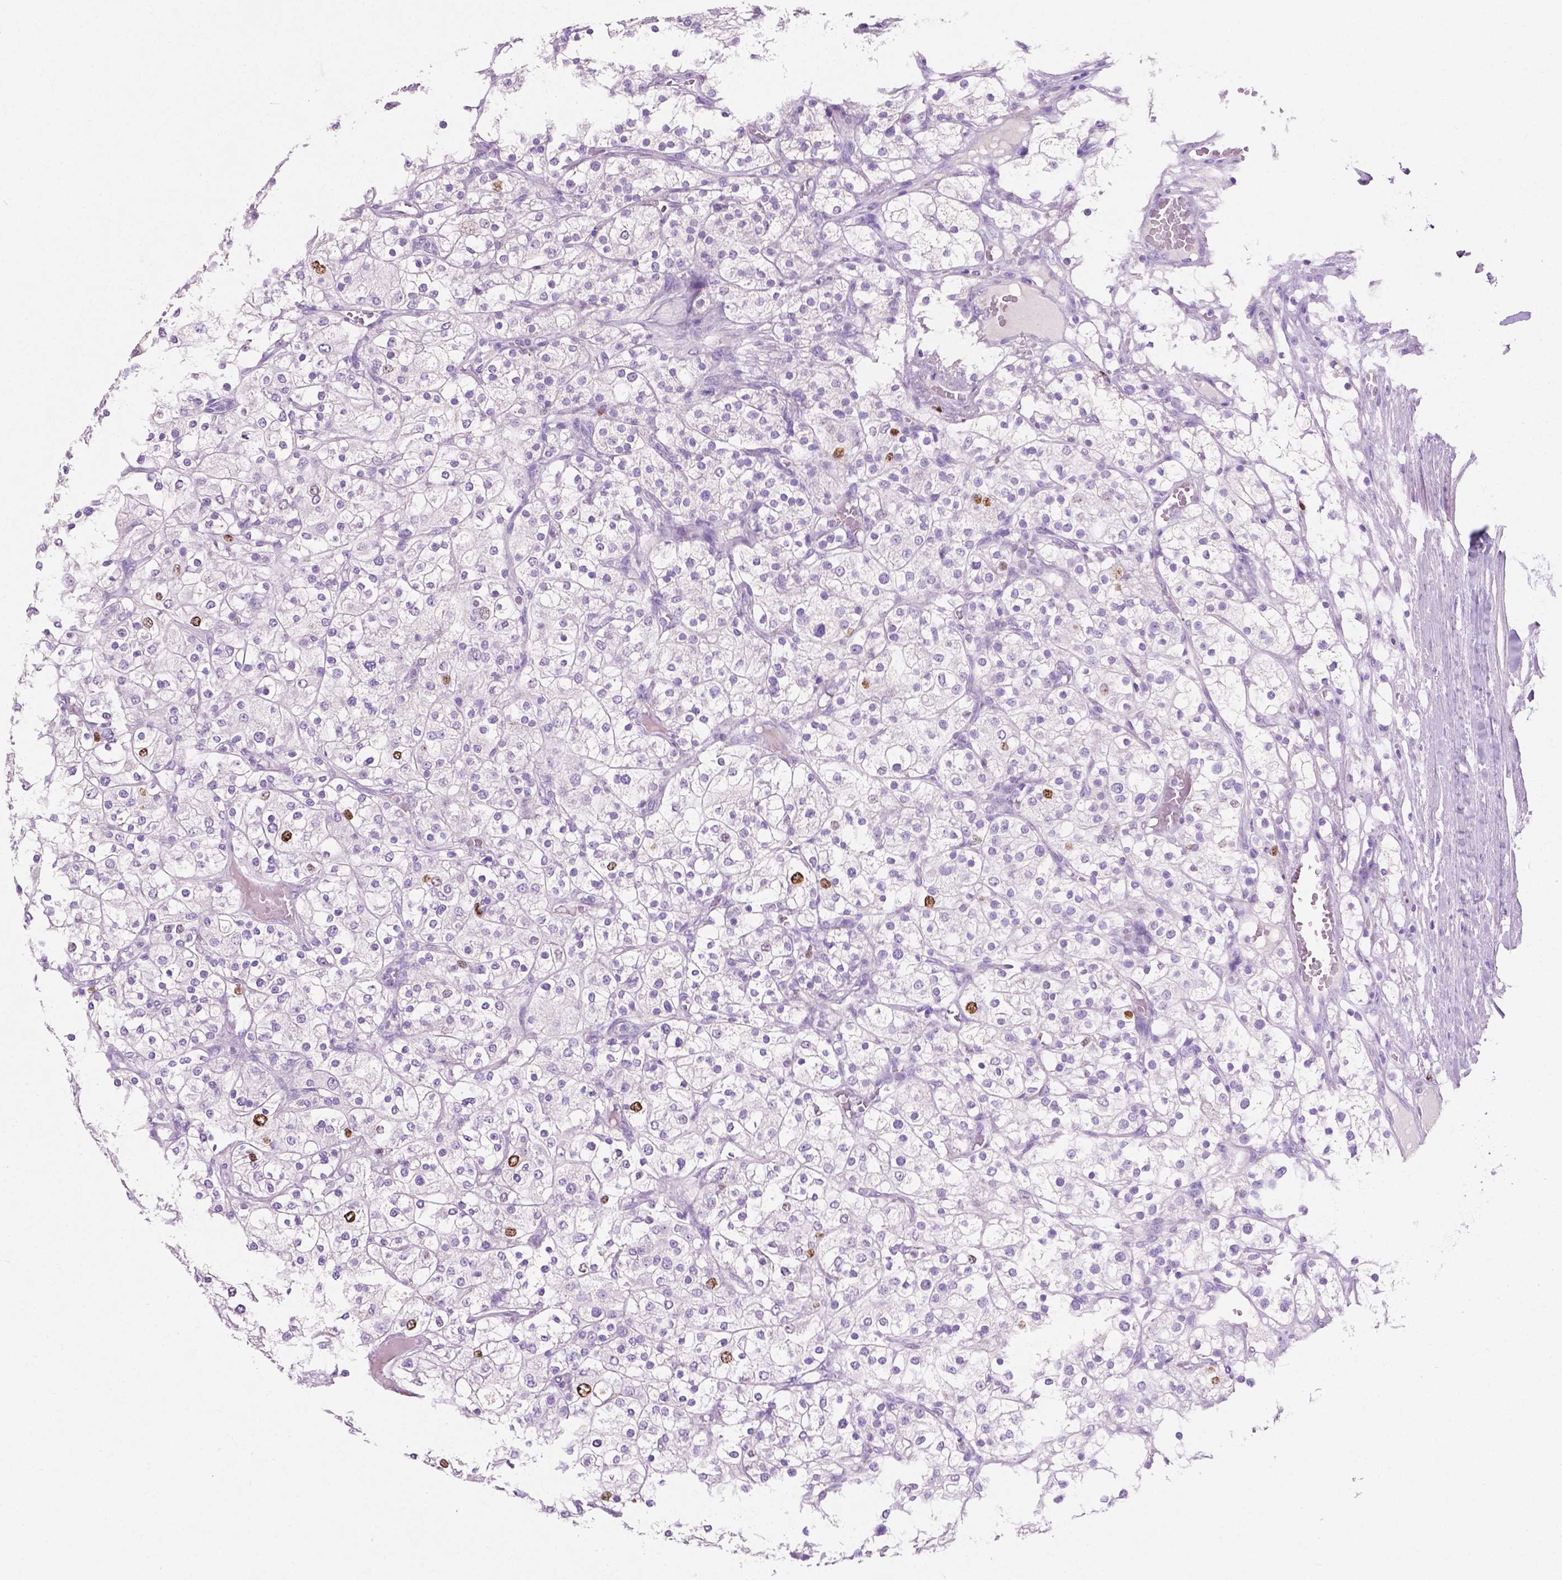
{"staining": {"intensity": "strong", "quantity": "<25%", "location": "nuclear"}, "tissue": "renal cancer", "cell_type": "Tumor cells", "image_type": "cancer", "snomed": [{"axis": "morphology", "description": "Adenocarcinoma, NOS"}, {"axis": "topography", "description": "Kidney"}], "caption": "Tumor cells reveal medium levels of strong nuclear positivity in approximately <25% of cells in adenocarcinoma (renal). Nuclei are stained in blue.", "gene": "SIAH2", "patient": {"sex": "male", "age": 80}}